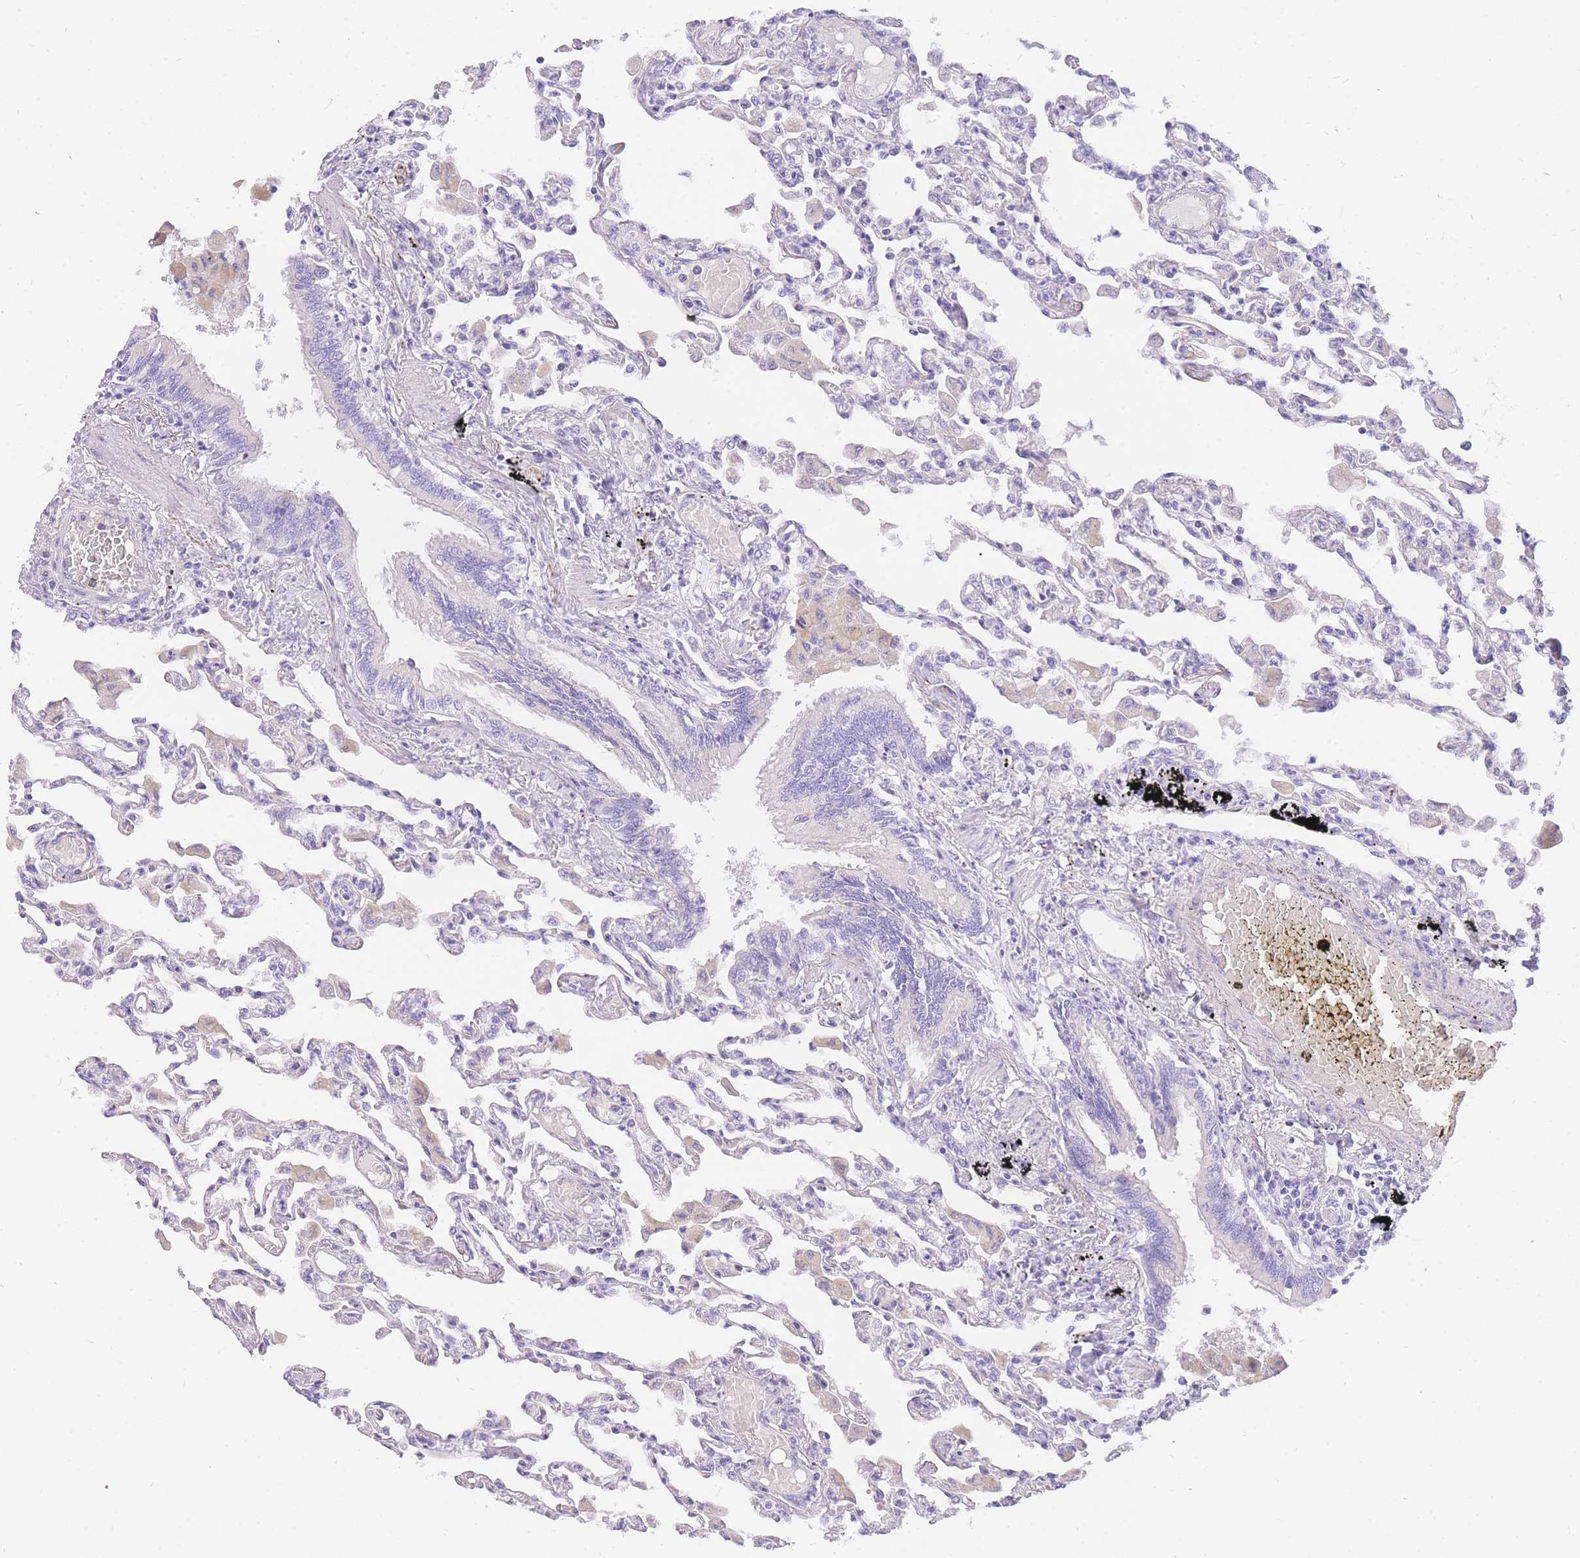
{"staining": {"intensity": "negative", "quantity": "none", "location": "none"}, "tissue": "lung", "cell_type": "Alveolar cells", "image_type": "normal", "snomed": [{"axis": "morphology", "description": "Normal tissue, NOS"}, {"axis": "topography", "description": "Bronchus"}, {"axis": "topography", "description": "Lung"}], "caption": "Immunohistochemistry histopathology image of benign lung: human lung stained with DAB (3,3'-diaminobenzidine) shows no significant protein expression in alveolar cells.", "gene": "UPK1A", "patient": {"sex": "female", "age": 49}}